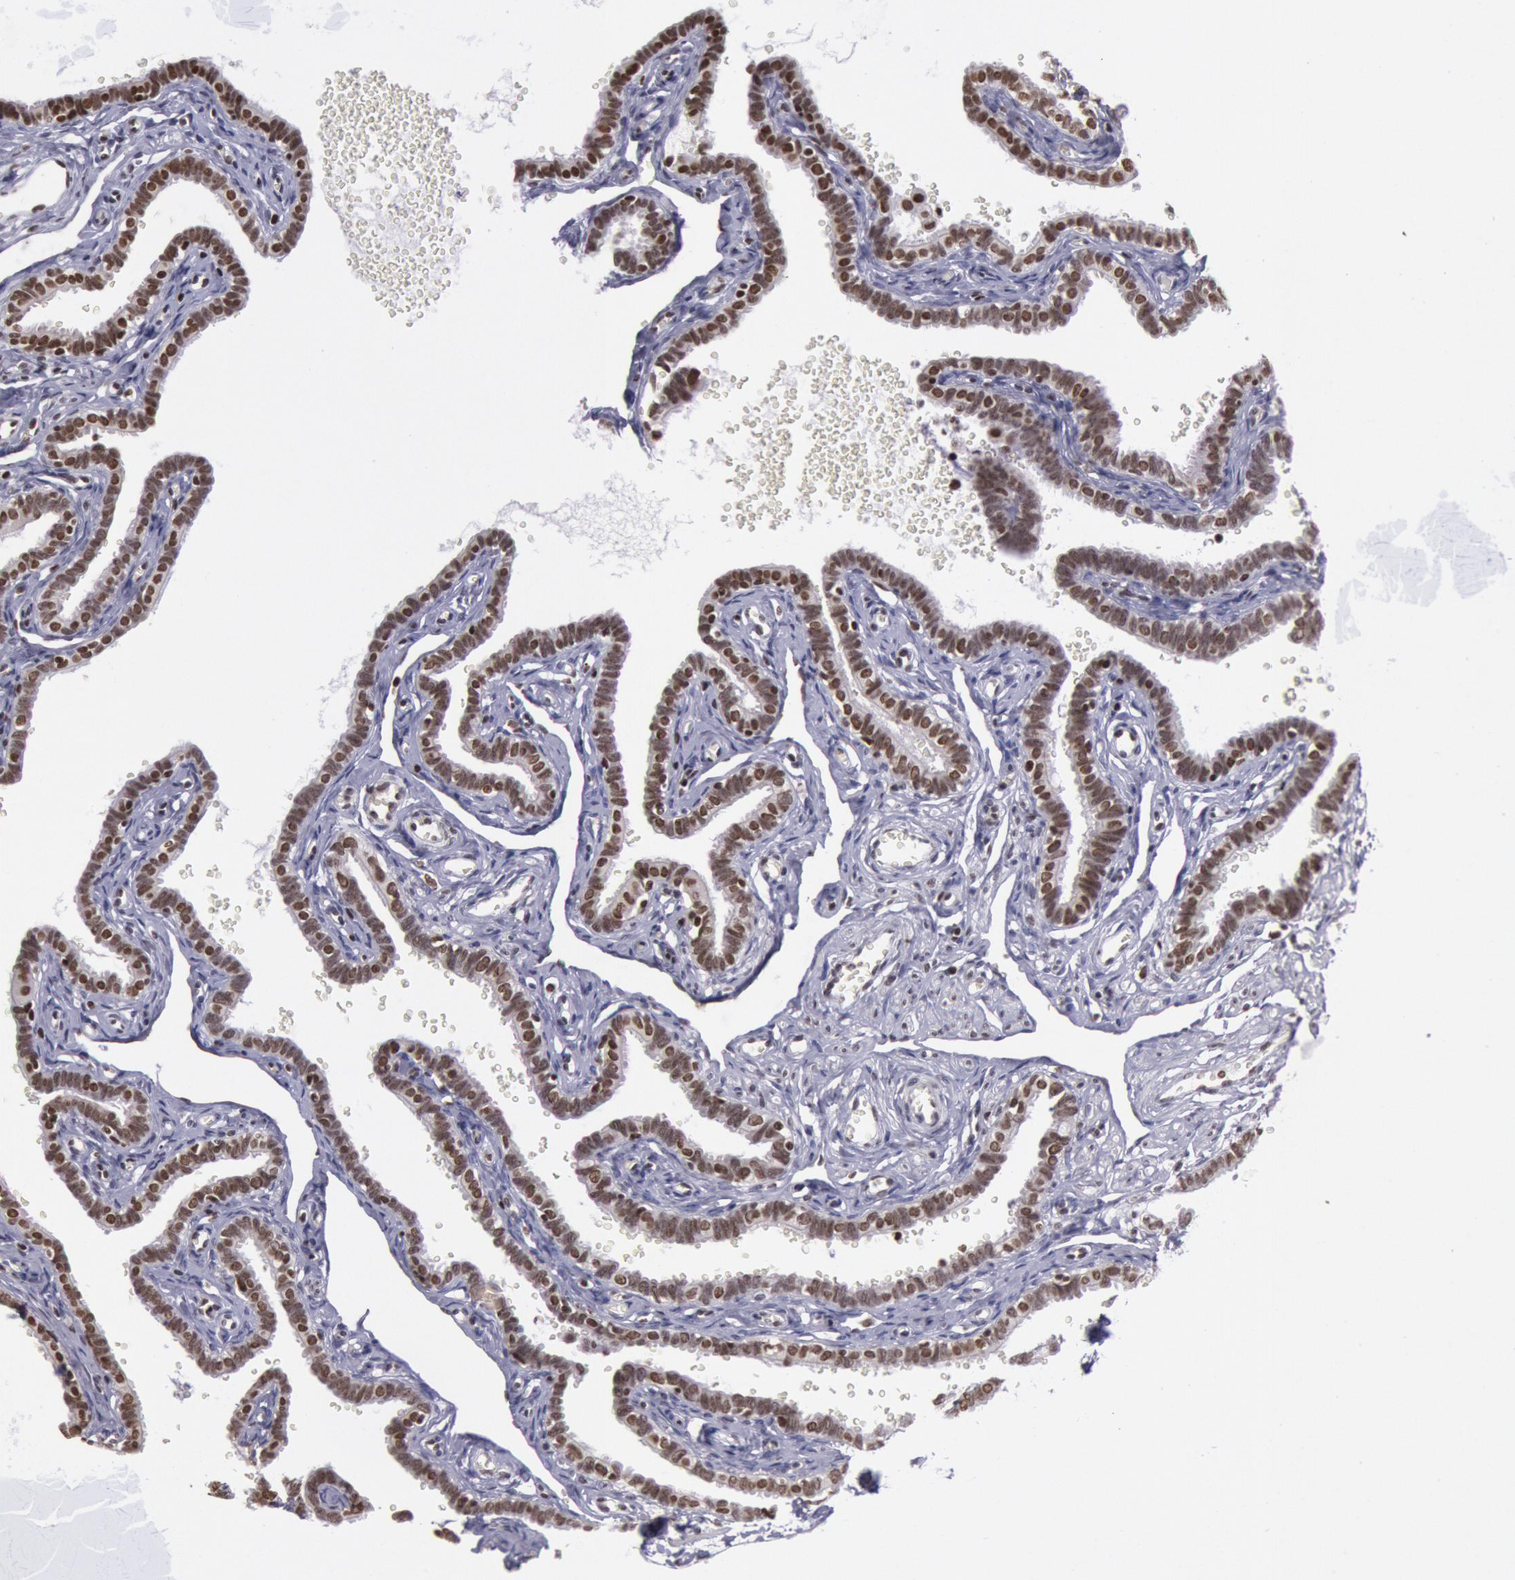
{"staining": {"intensity": "moderate", "quantity": ">75%", "location": "nuclear"}, "tissue": "fallopian tube", "cell_type": "Glandular cells", "image_type": "normal", "snomed": [{"axis": "morphology", "description": "Normal tissue, NOS"}, {"axis": "topography", "description": "Fallopian tube"}], "caption": "Fallopian tube stained for a protein demonstrates moderate nuclear positivity in glandular cells. (IHC, brightfield microscopy, high magnification).", "gene": "NKAP", "patient": {"sex": "female", "age": 35}}